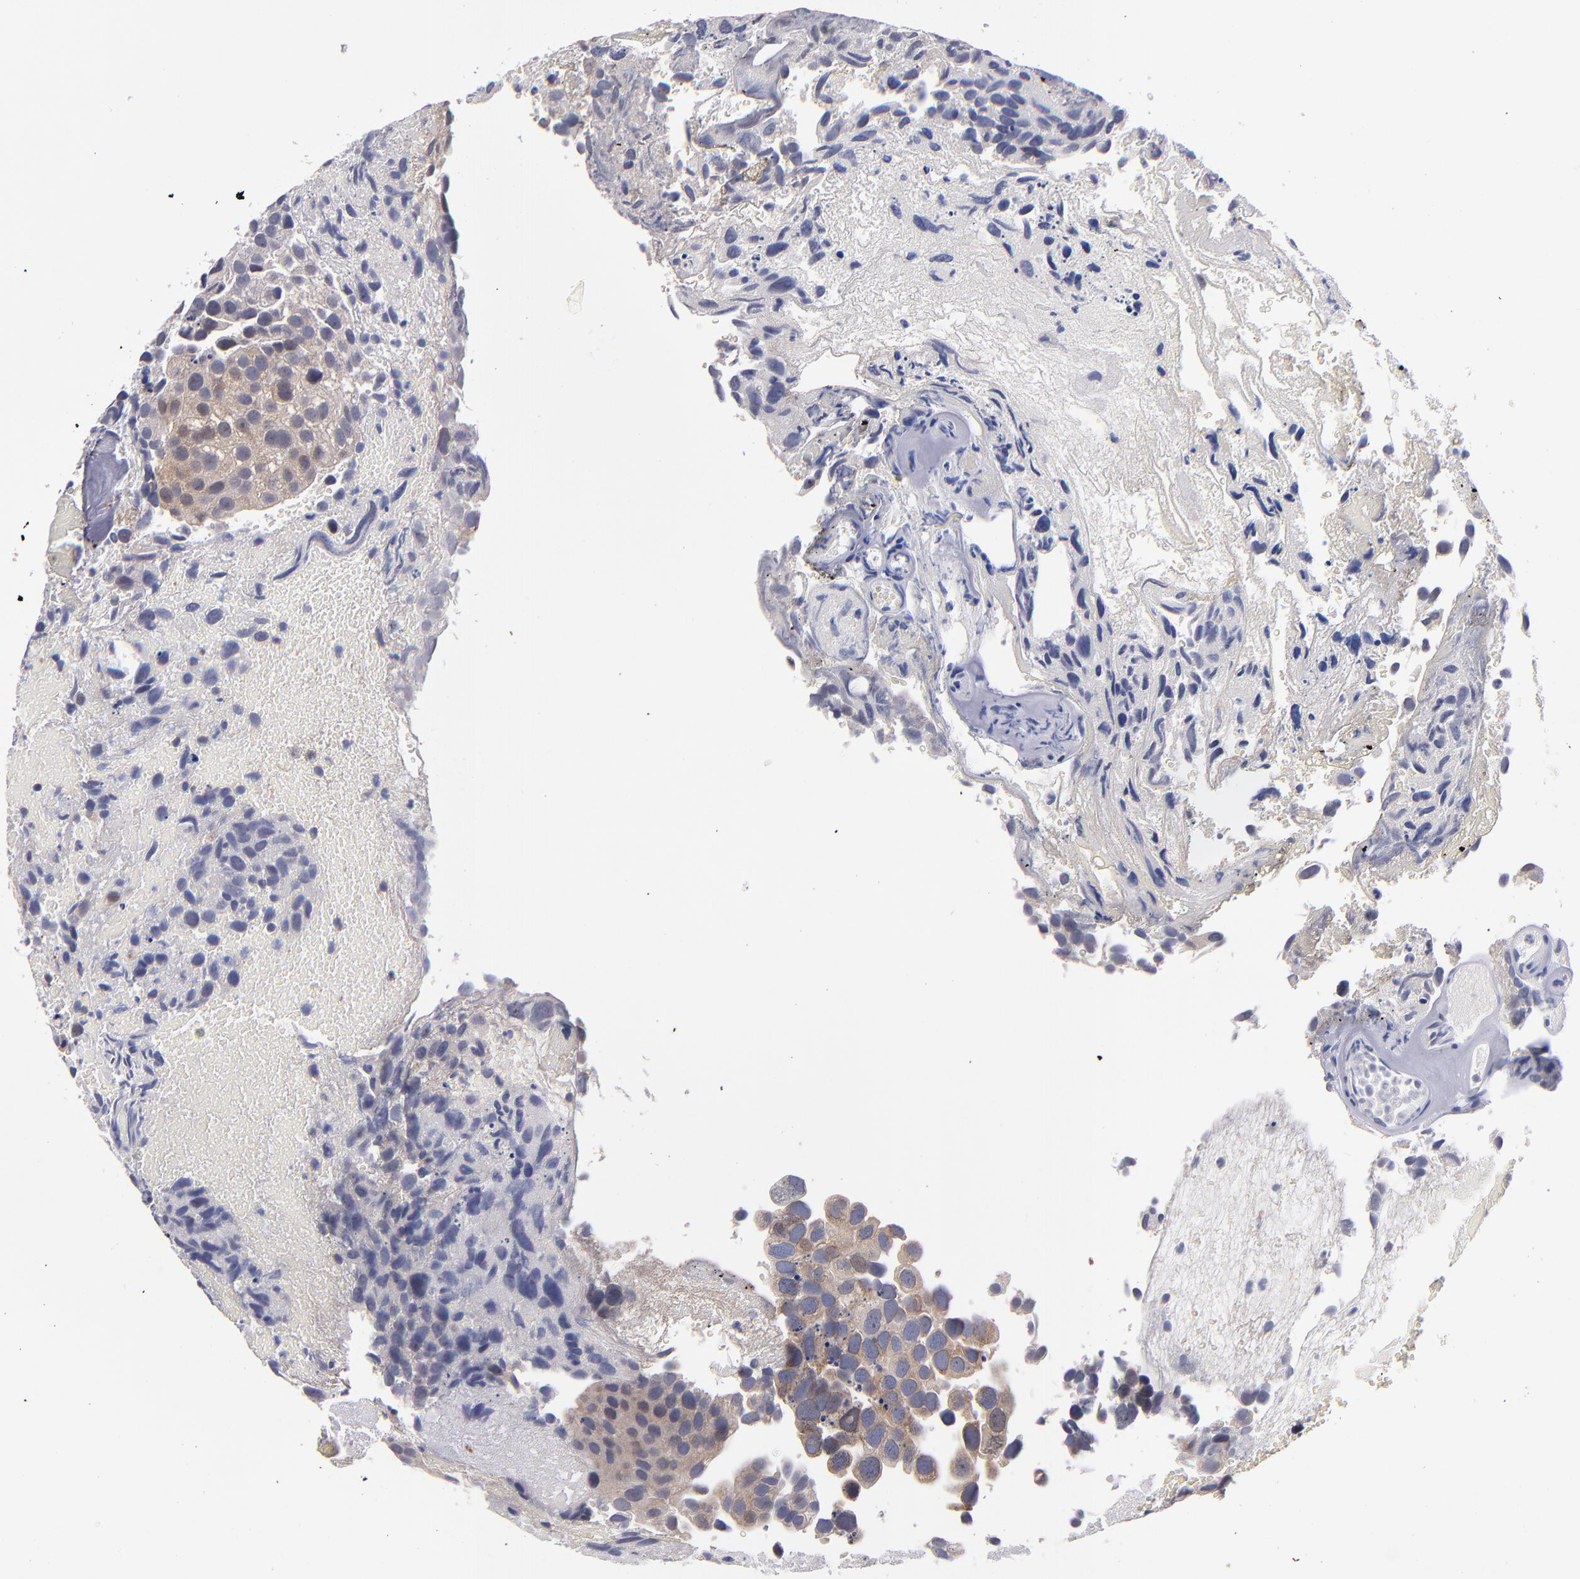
{"staining": {"intensity": "weak", "quantity": ">75%", "location": "cytoplasmic/membranous"}, "tissue": "urothelial cancer", "cell_type": "Tumor cells", "image_type": "cancer", "snomed": [{"axis": "morphology", "description": "Urothelial carcinoma, High grade"}, {"axis": "topography", "description": "Urinary bladder"}], "caption": "Protein expression analysis of human urothelial carcinoma (high-grade) reveals weak cytoplasmic/membranous expression in about >75% of tumor cells.", "gene": "EIF3L", "patient": {"sex": "male", "age": 72}}